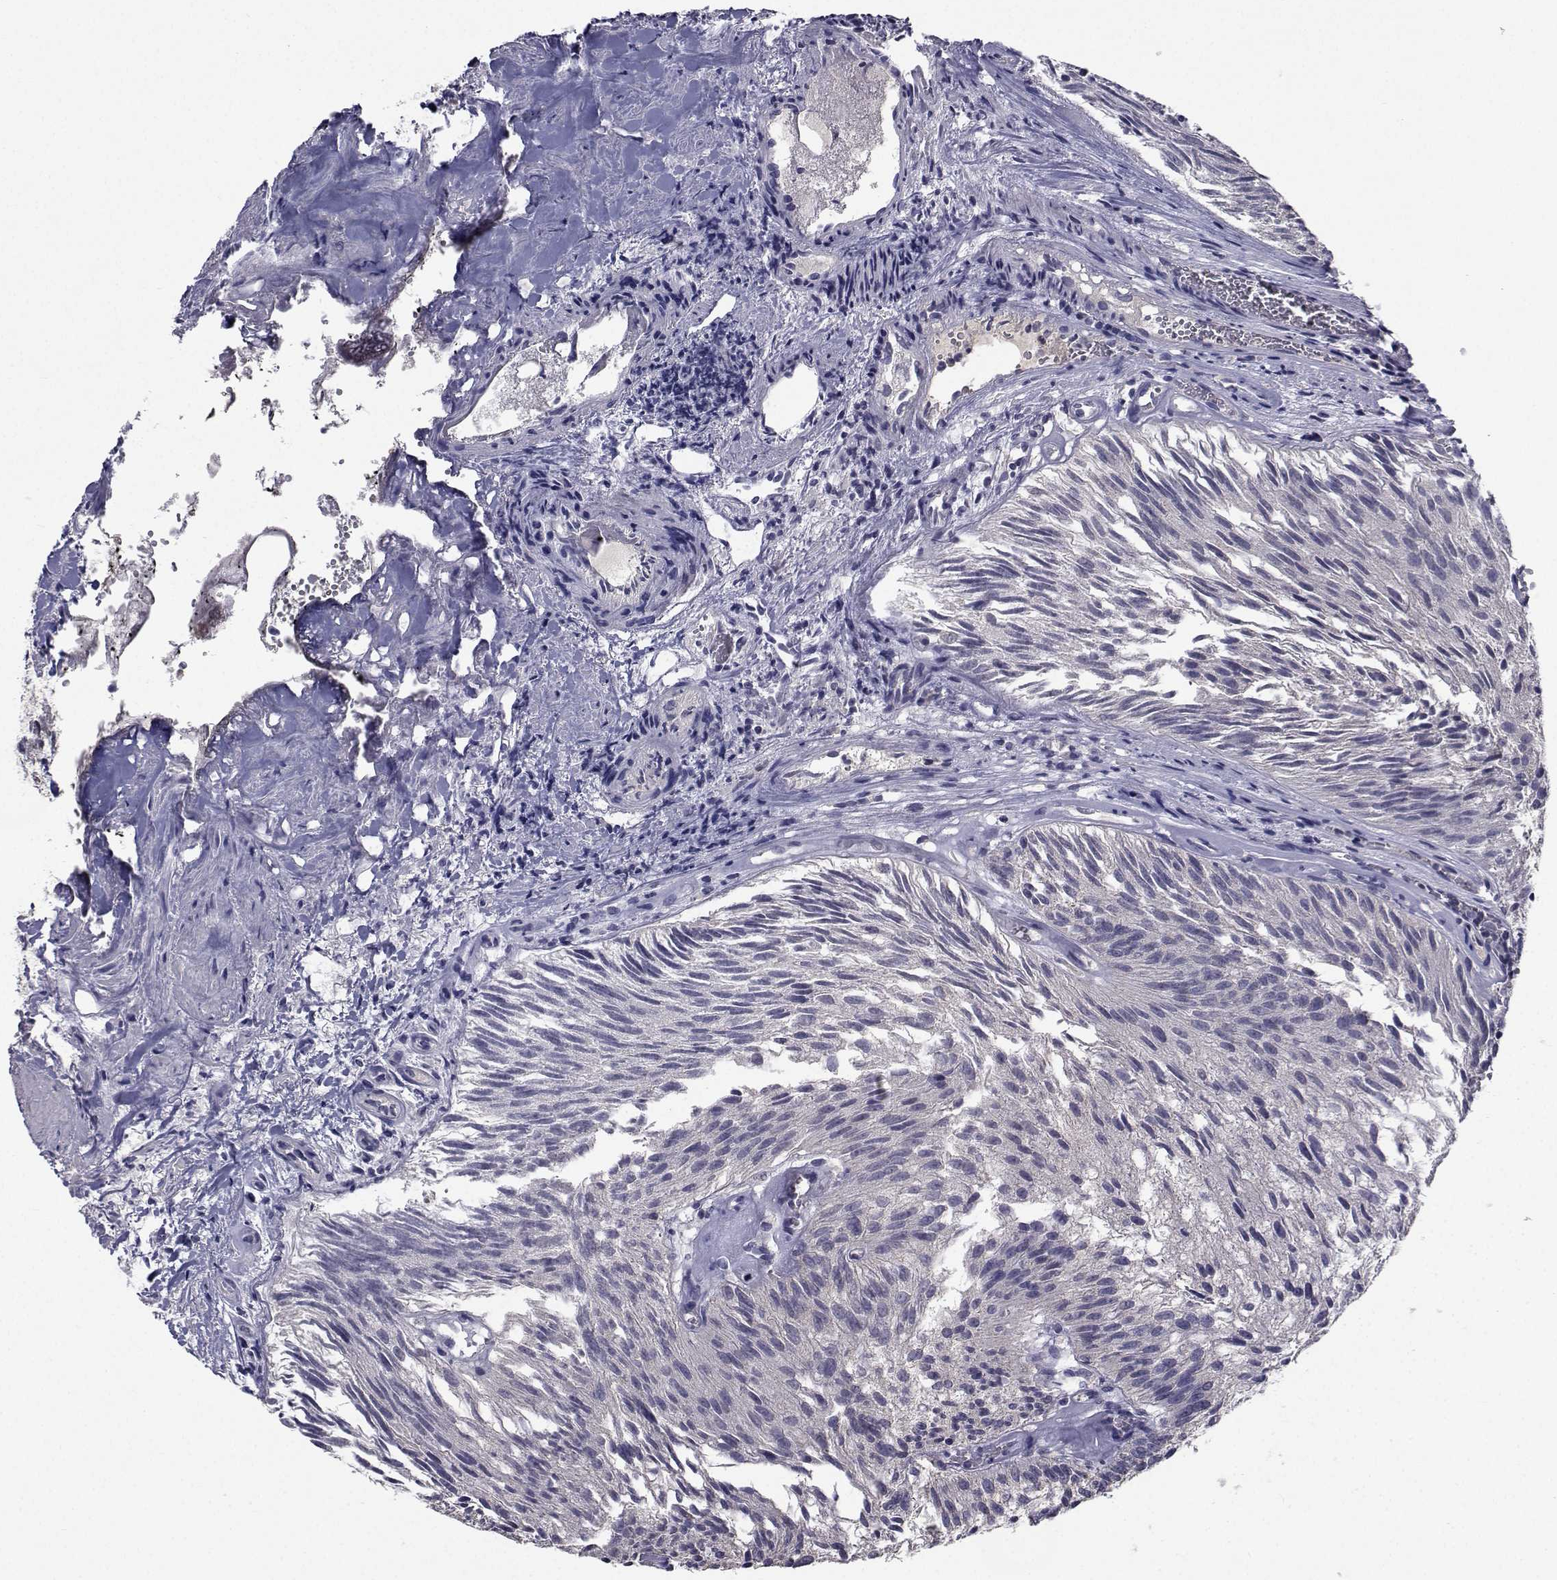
{"staining": {"intensity": "negative", "quantity": "none", "location": "none"}, "tissue": "urothelial cancer", "cell_type": "Tumor cells", "image_type": "cancer", "snomed": [{"axis": "morphology", "description": "Urothelial carcinoma, Low grade"}, {"axis": "topography", "description": "Urinary bladder"}], "caption": "Tumor cells show no significant positivity in urothelial cancer. Nuclei are stained in blue.", "gene": "CYP2S1", "patient": {"sex": "female", "age": 87}}